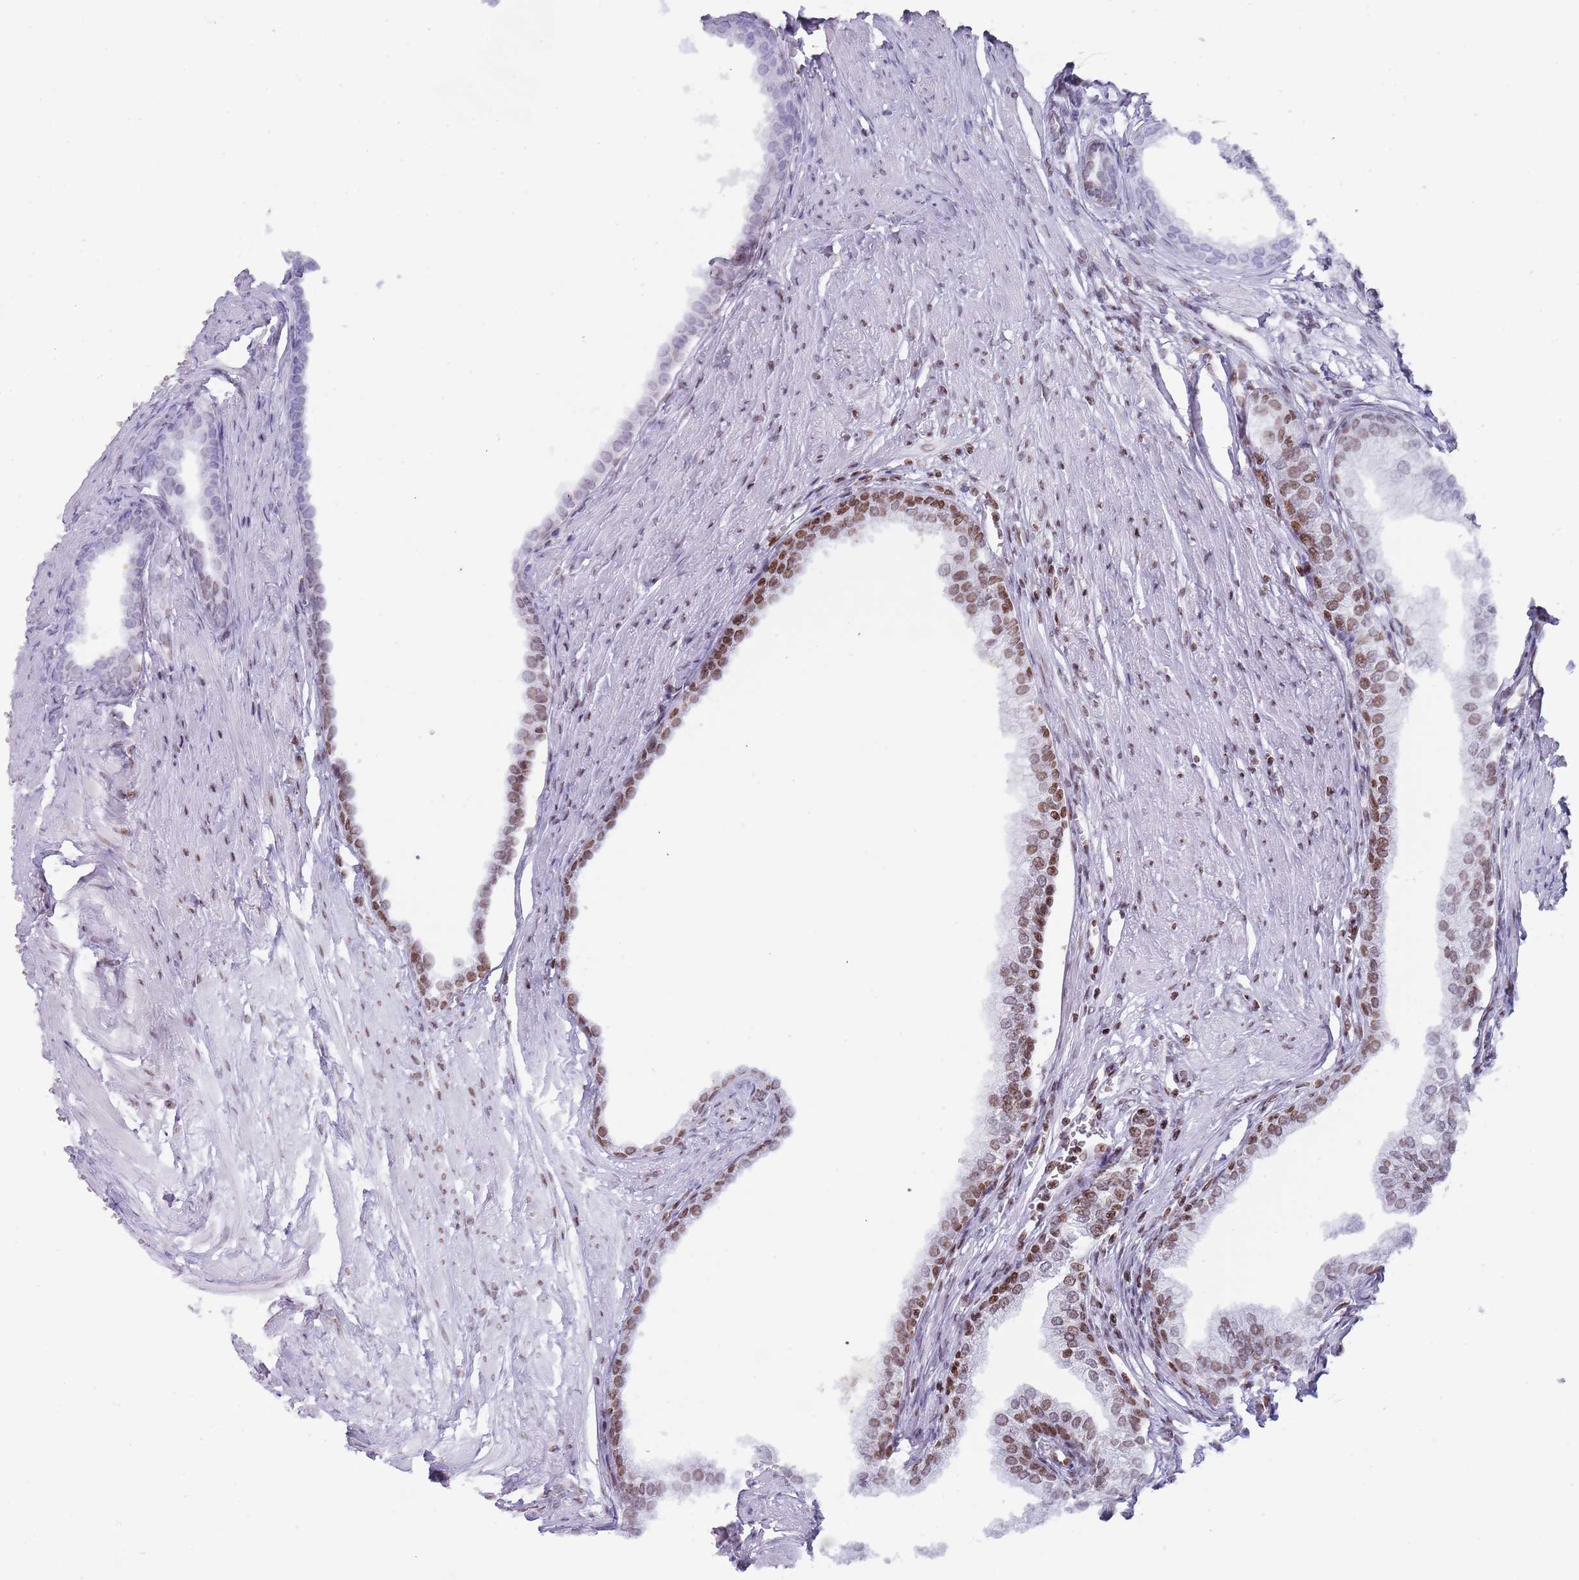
{"staining": {"intensity": "moderate", "quantity": "25%-75%", "location": "nuclear"}, "tissue": "prostate", "cell_type": "Glandular cells", "image_type": "normal", "snomed": [{"axis": "morphology", "description": "Normal tissue, NOS"}, {"axis": "morphology", "description": "Urothelial carcinoma, Low grade"}, {"axis": "topography", "description": "Urinary bladder"}, {"axis": "topography", "description": "Prostate"}], "caption": "The immunohistochemical stain highlights moderate nuclear staining in glandular cells of normal prostate. The staining was performed using DAB (3,3'-diaminobenzidine) to visualize the protein expression in brown, while the nuclei were stained in blue with hematoxylin (Magnification: 20x).", "gene": "ENSG00000285547", "patient": {"sex": "male", "age": 60}}